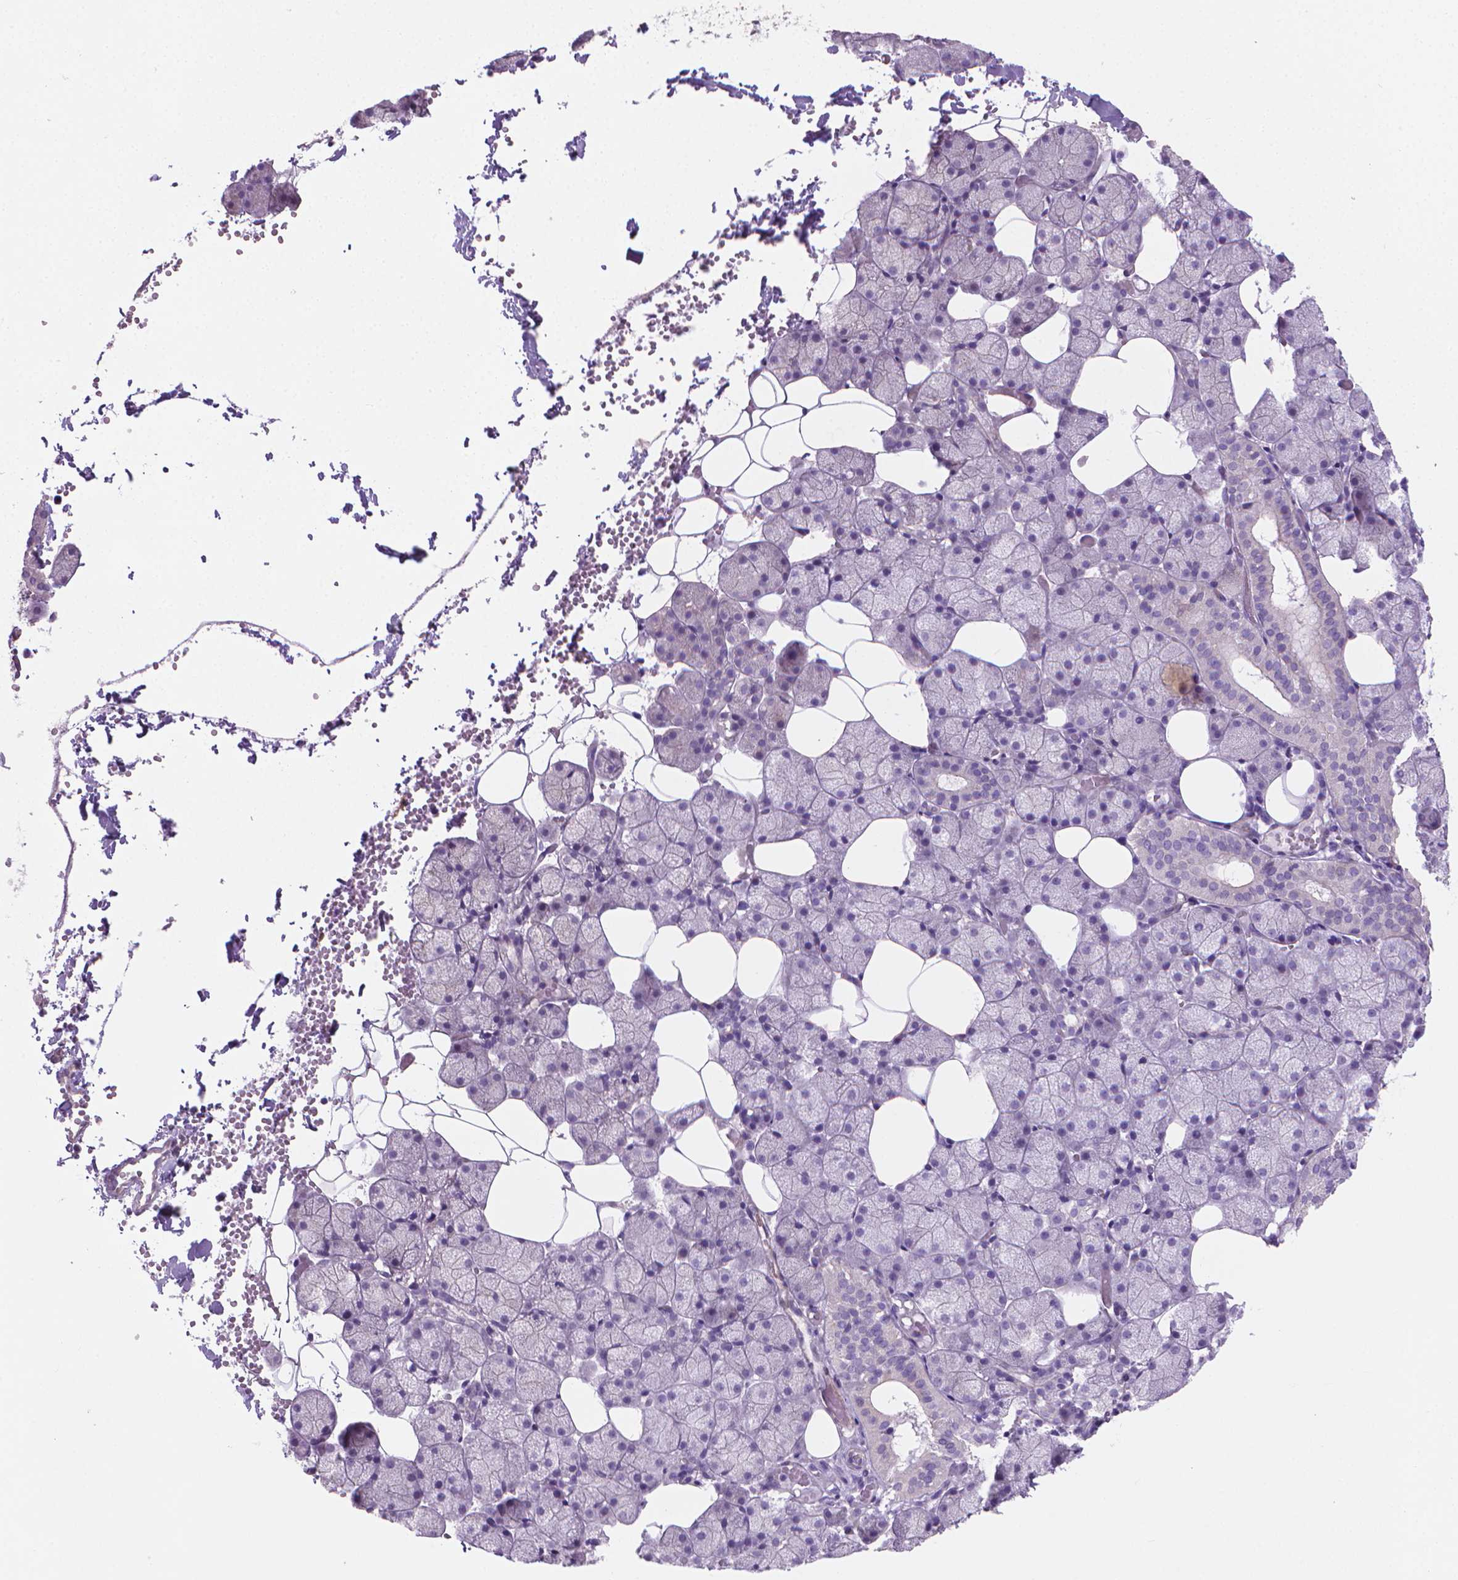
{"staining": {"intensity": "negative", "quantity": "none", "location": "none"}, "tissue": "salivary gland", "cell_type": "Glandular cells", "image_type": "normal", "snomed": [{"axis": "morphology", "description": "Normal tissue, NOS"}, {"axis": "topography", "description": "Salivary gland"}], "caption": "Protein analysis of benign salivary gland shows no significant positivity in glandular cells.", "gene": "GSDMA", "patient": {"sex": "male", "age": 38}}